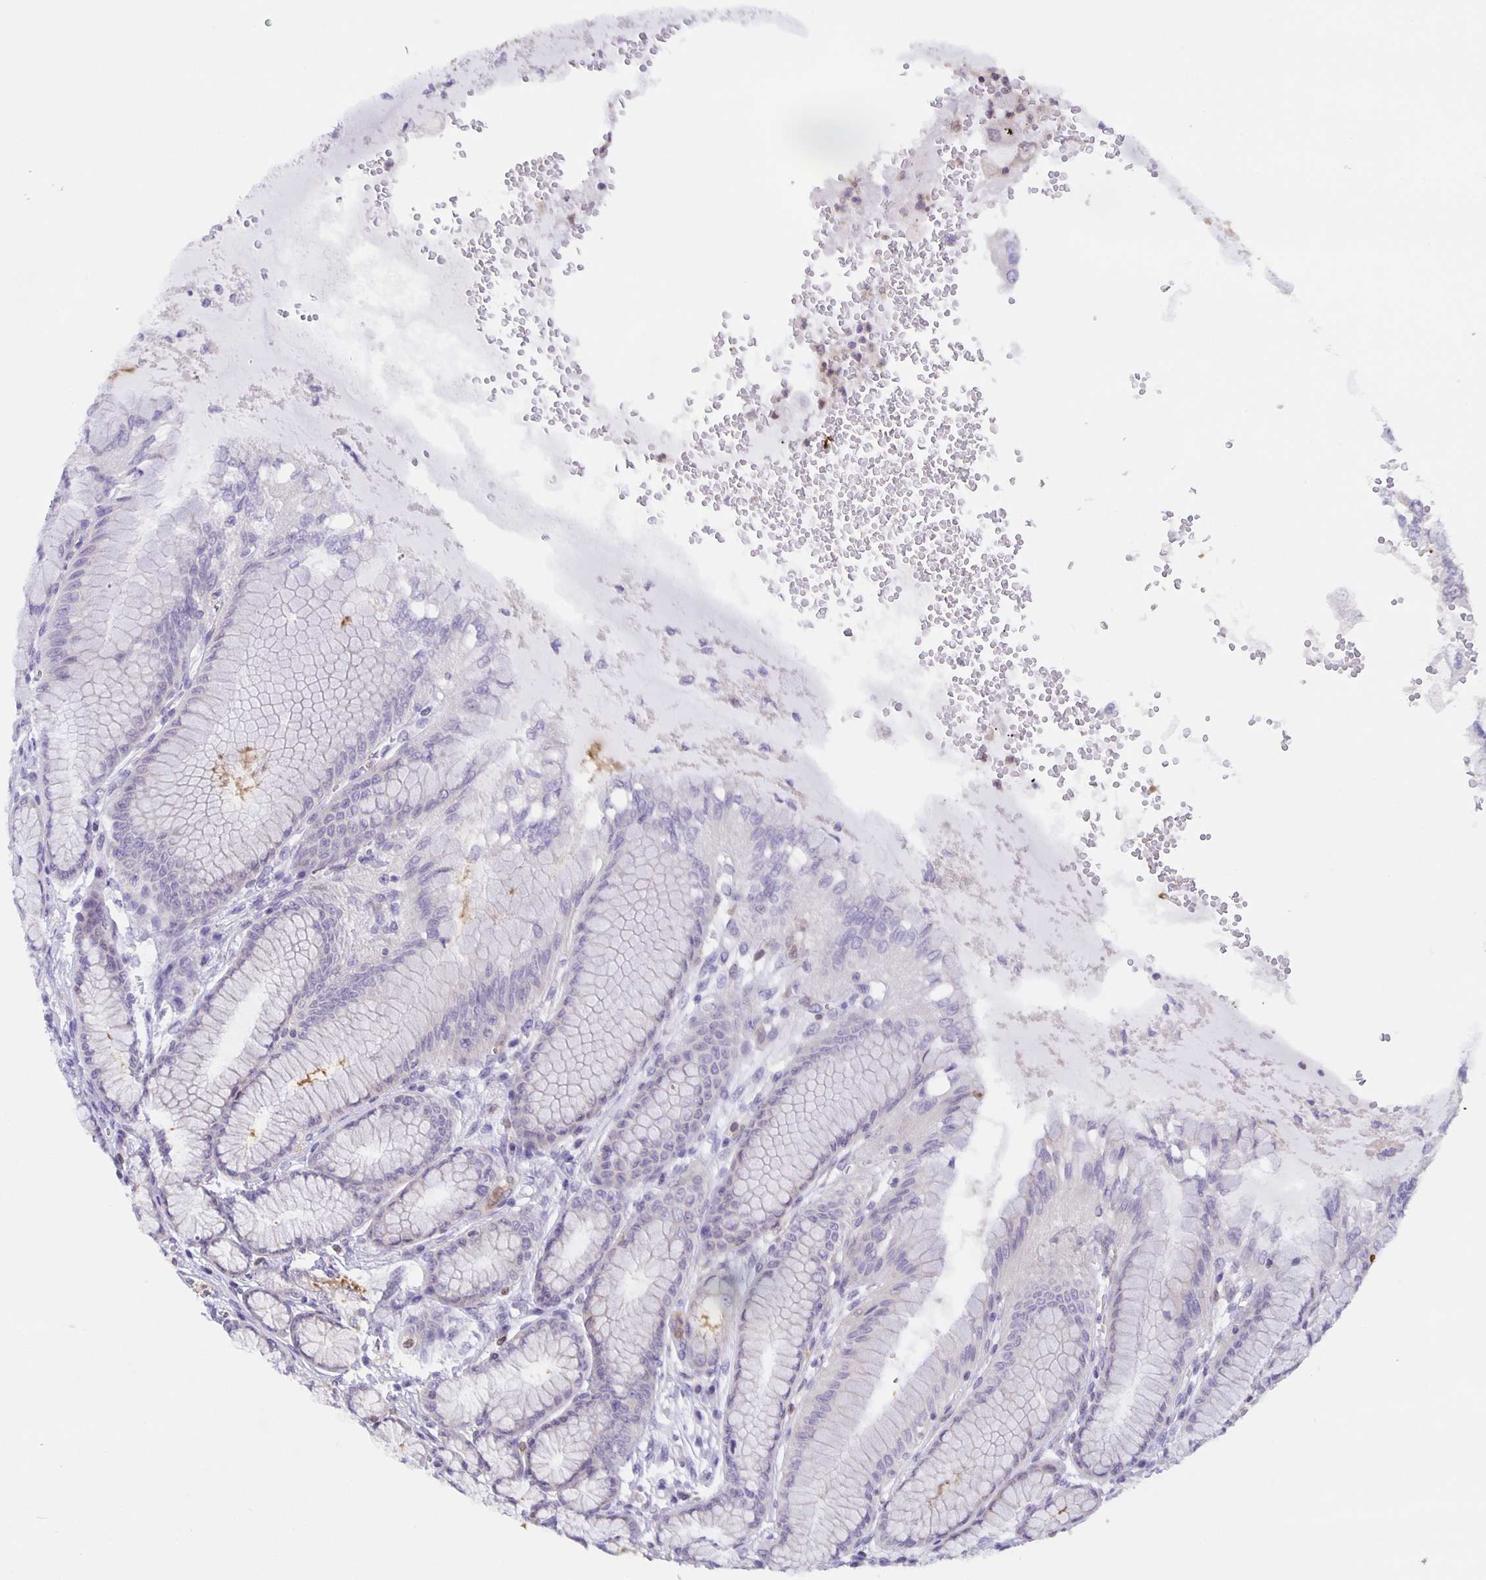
{"staining": {"intensity": "moderate", "quantity": "<25%", "location": "cytoplasmic/membranous"}, "tissue": "stomach", "cell_type": "Glandular cells", "image_type": "normal", "snomed": [{"axis": "morphology", "description": "Normal tissue, NOS"}, {"axis": "topography", "description": "Stomach"}, {"axis": "topography", "description": "Stomach, lower"}], "caption": "Moderate cytoplasmic/membranous staining for a protein is identified in about <25% of glandular cells of benign stomach using IHC.", "gene": "MARCHF6", "patient": {"sex": "male", "age": 76}}